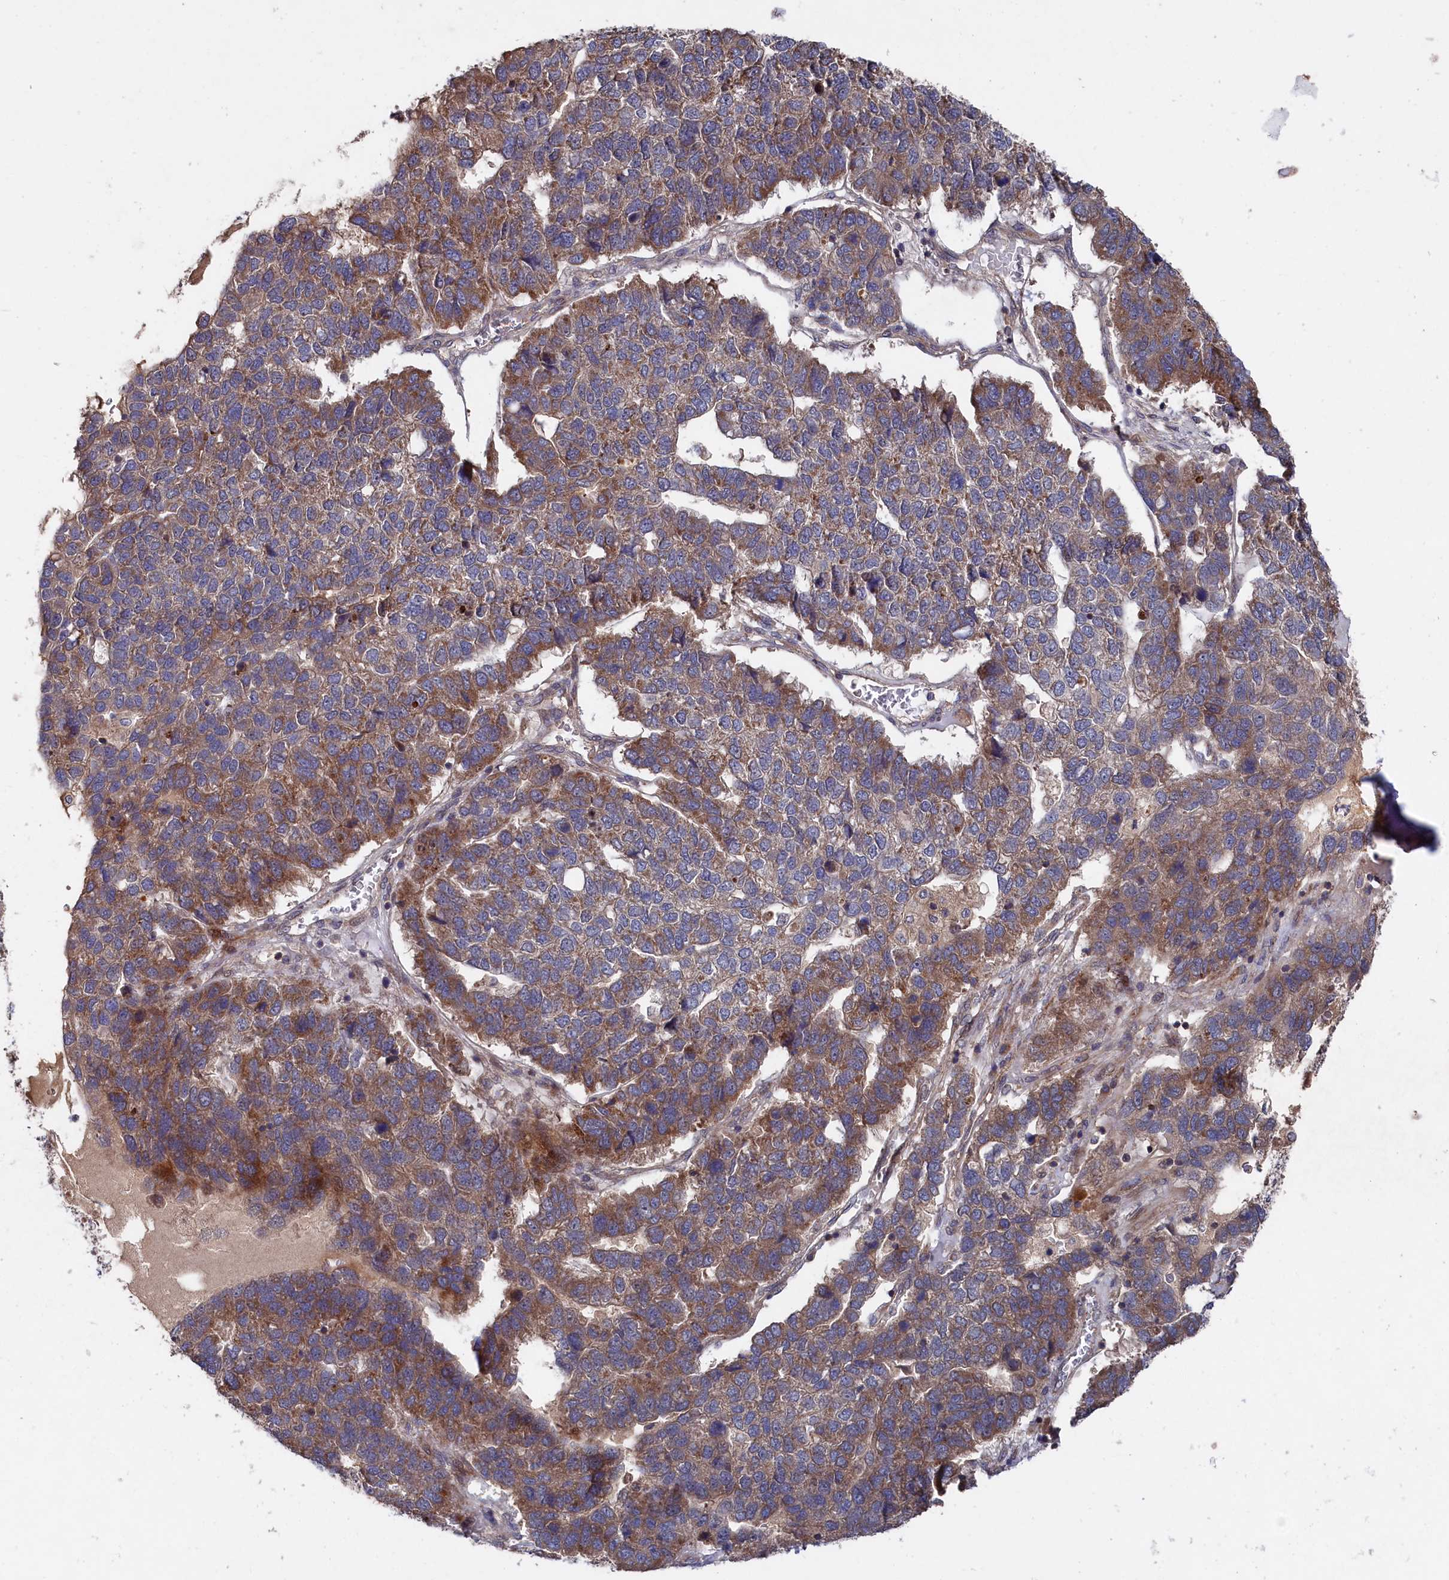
{"staining": {"intensity": "moderate", "quantity": ">75%", "location": "cytoplasmic/membranous"}, "tissue": "pancreatic cancer", "cell_type": "Tumor cells", "image_type": "cancer", "snomed": [{"axis": "morphology", "description": "Adenocarcinoma, NOS"}, {"axis": "topography", "description": "Pancreas"}], "caption": "A medium amount of moderate cytoplasmic/membranous staining is identified in approximately >75% of tumor cells in pancreatic cancer tissue. (DAB IHC, brown staining for protein, blue staining for nuclei).", "gene": "SUPV3L1", "patient": {"sex": "female", "age": 61}}